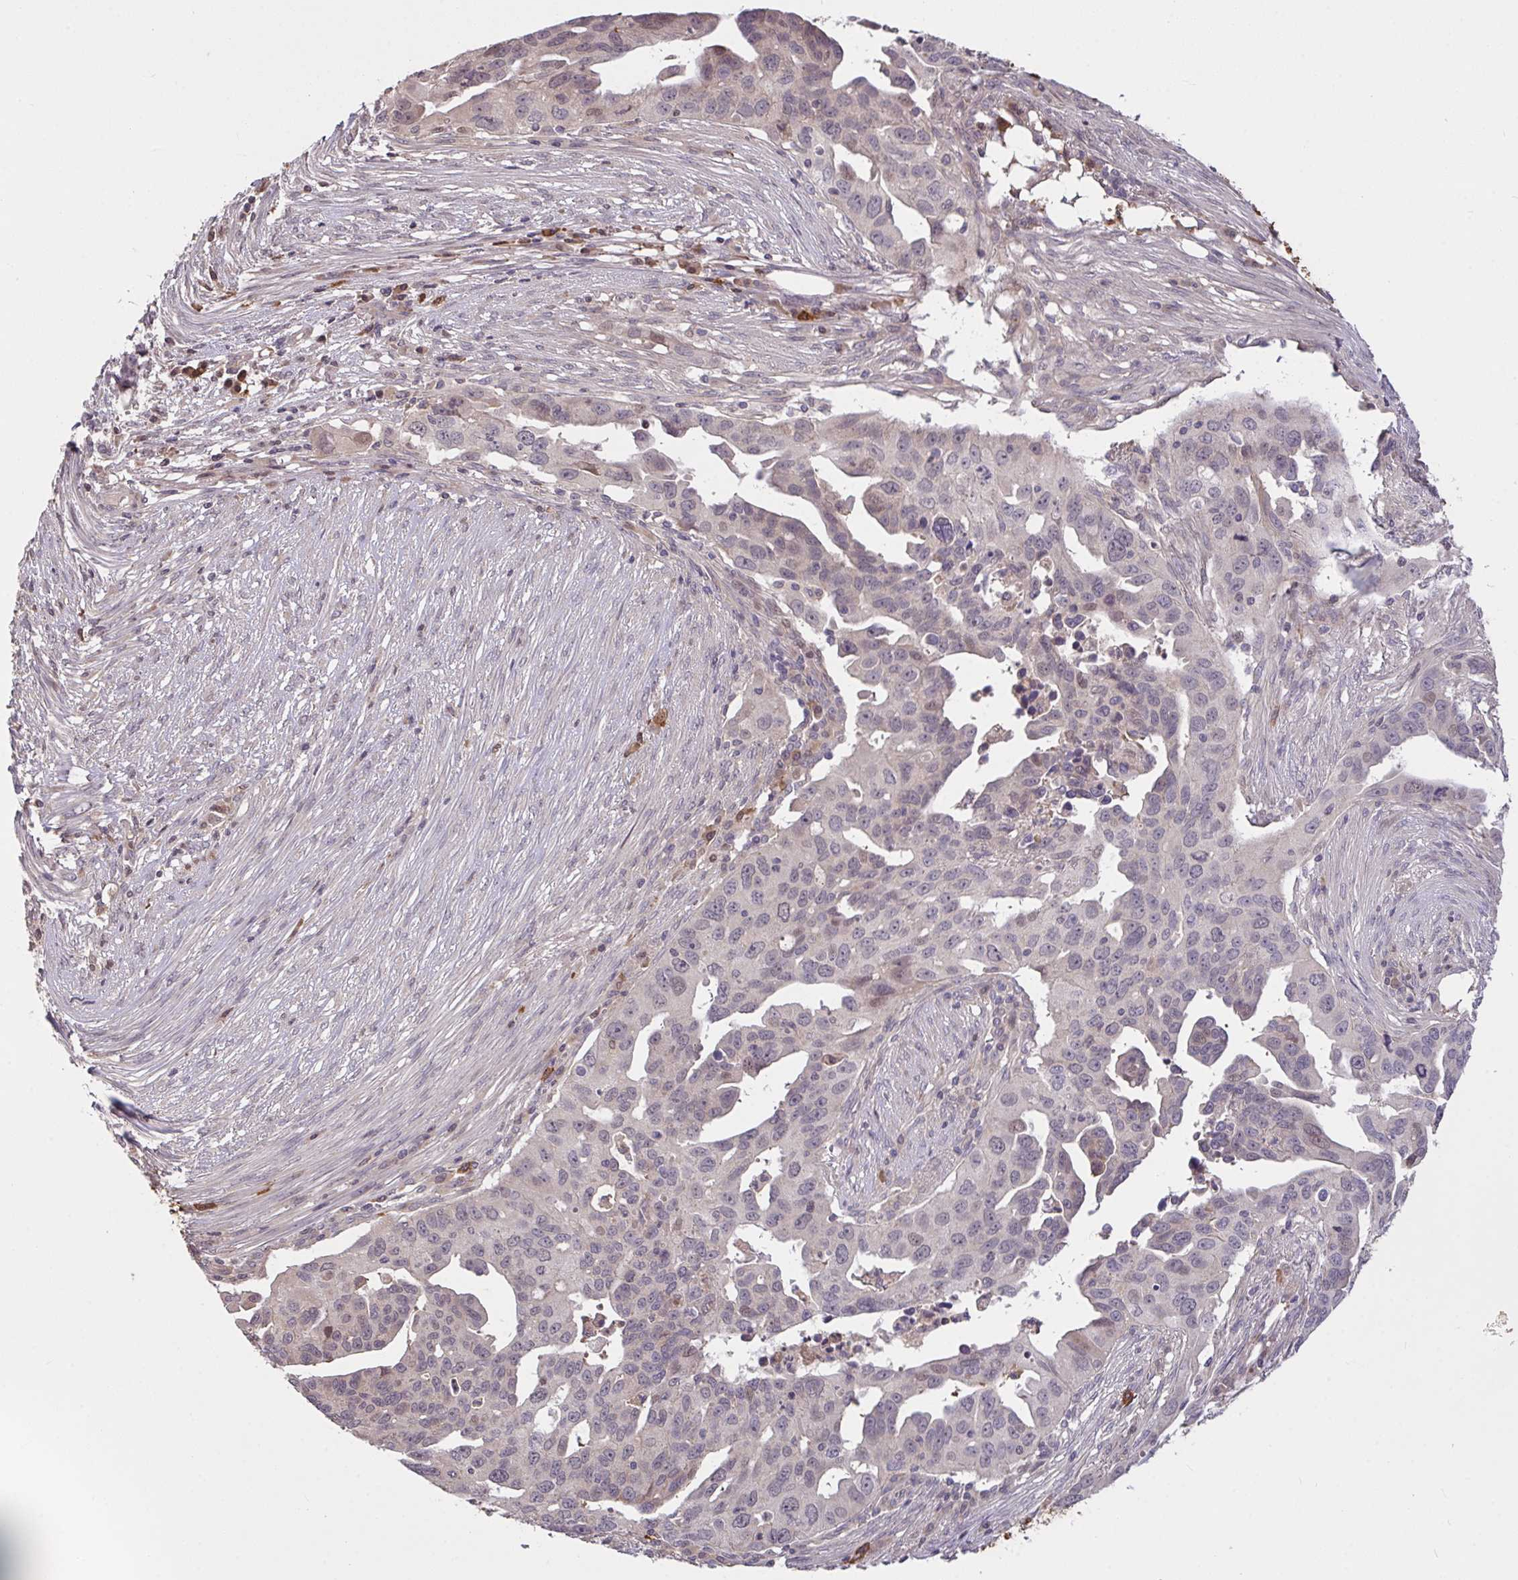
{"staining": {"intensity": "negative", "quantity": "none", "location": "none"}, "tissue": "ovarian cancer", "cell_type": "Tumor cells", "image_type": "cancer", "snomed": [{"axis": "morphology", "description": "Carcinoma, endometroid"}, {"axis": "morphology", "description": "Cystadenocarcinoma, serous, NOS"}, {"axis": "topography", "description": "Ovary"}], "caption": "Image shows no protein staining in tumor cells of ovarian serous cystadenocarcinoma tissue. Nuclei are stained in blue.", "gene": "FCER1A", "patient": {"sex": "female", "age": 45}}